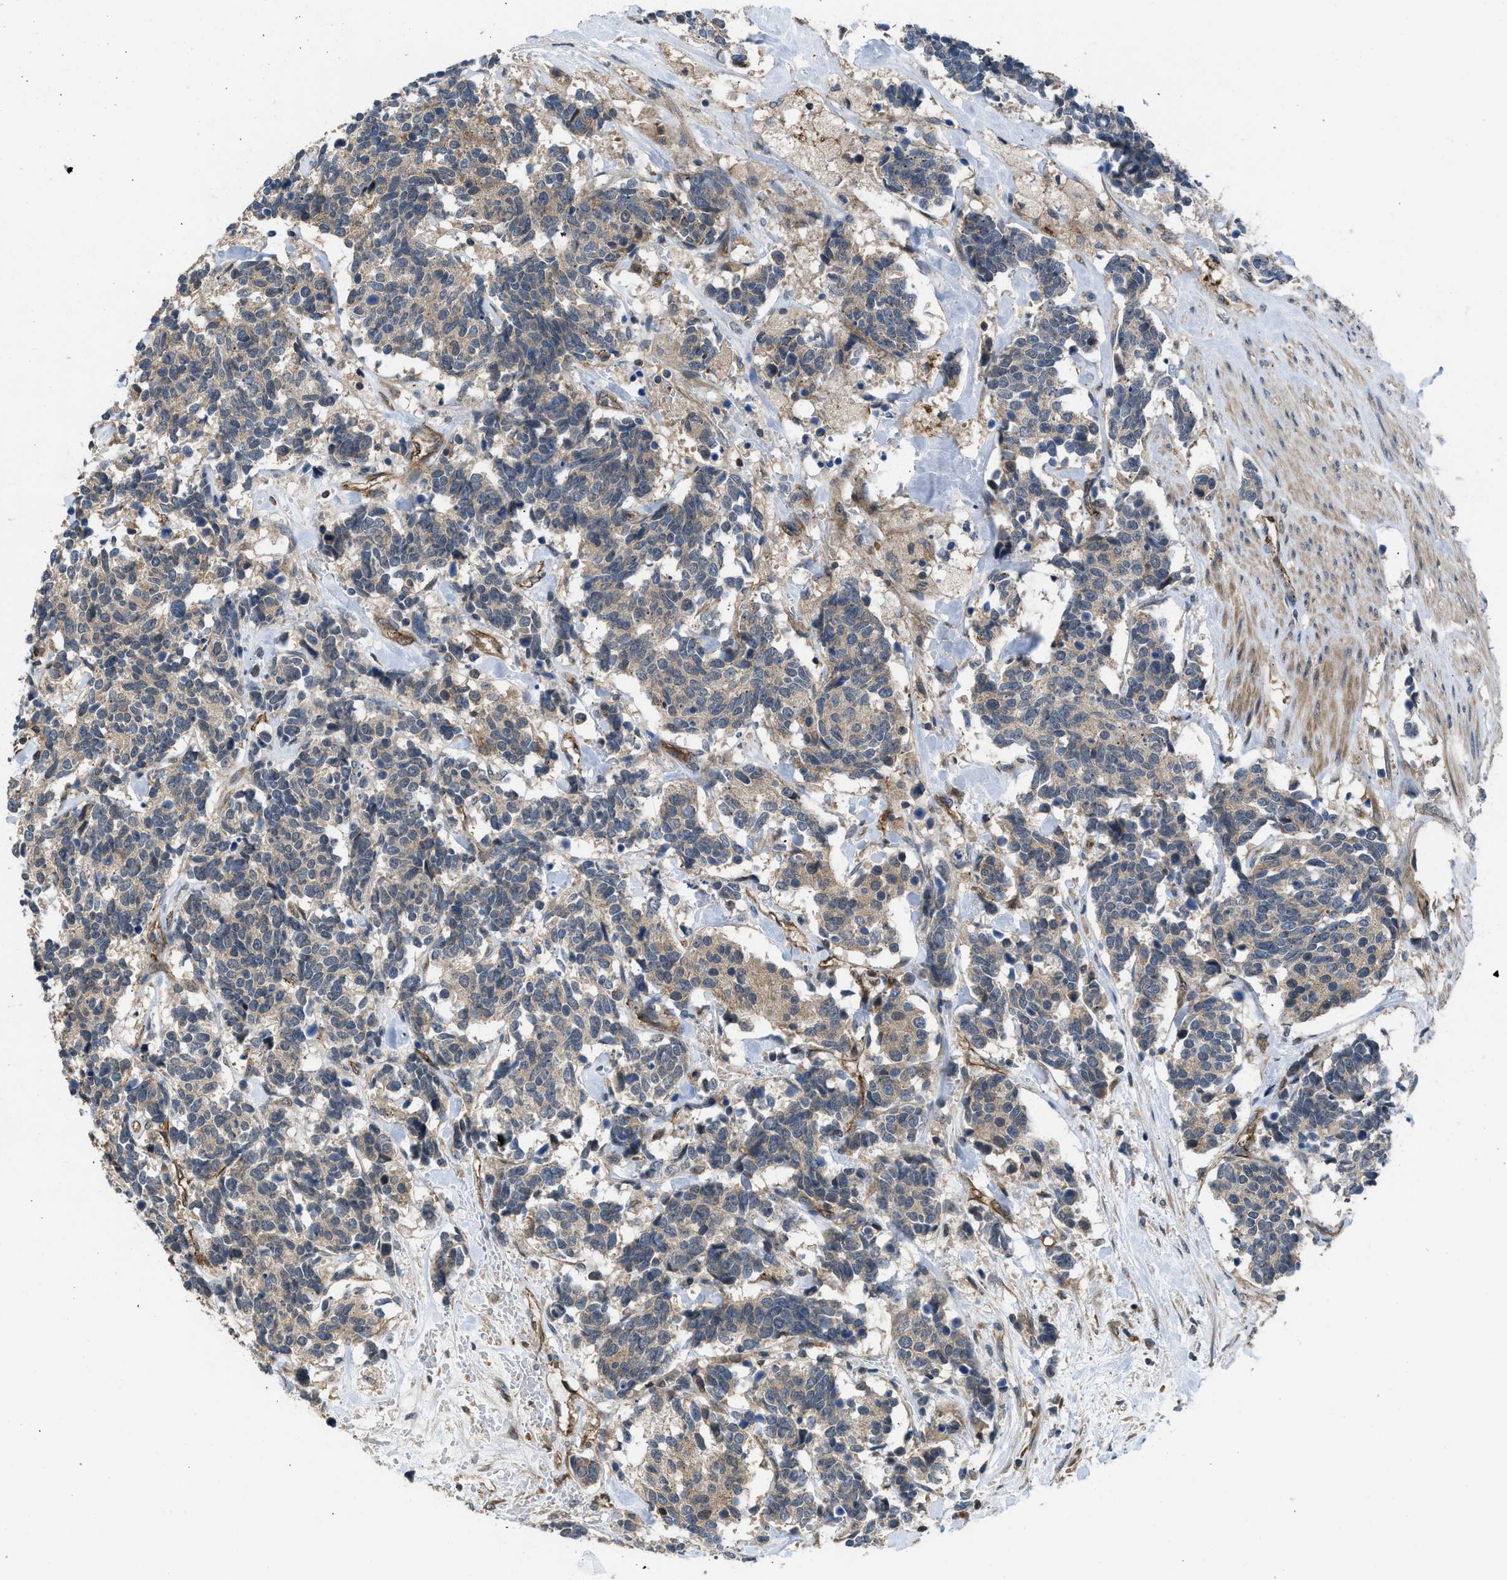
{"staining": {"intensity": "weak", "quantity": "<25%", "location": "cytoplasmic/membranous"}, "tissue": "carcinoid", "cell_type": "Tumor cells", "image_type": "cancer", "snomed": [{"axis": "morphology", "description": "Carcinoma, NOS"}, {"axis": "morphology", "description": "Carcinoid, malignant, NOS"}, {"axis": "topography", "description": "Urinary bladder"}], "caption": "This image is of malignant carcinoid stained with IHC to label a protein in brown with the nuclei are counter-stained blue. There is no positivity in tumor cells. The staining was performed using DAB (3,3'-diaminobenzidine) to visualize the protein expression in brown, while the nuclei were stained in blue with hematoxylin (Magnification: 20x).", "gene": "GPATCH2L", "patient": {"sex": "male", "age": 57}}